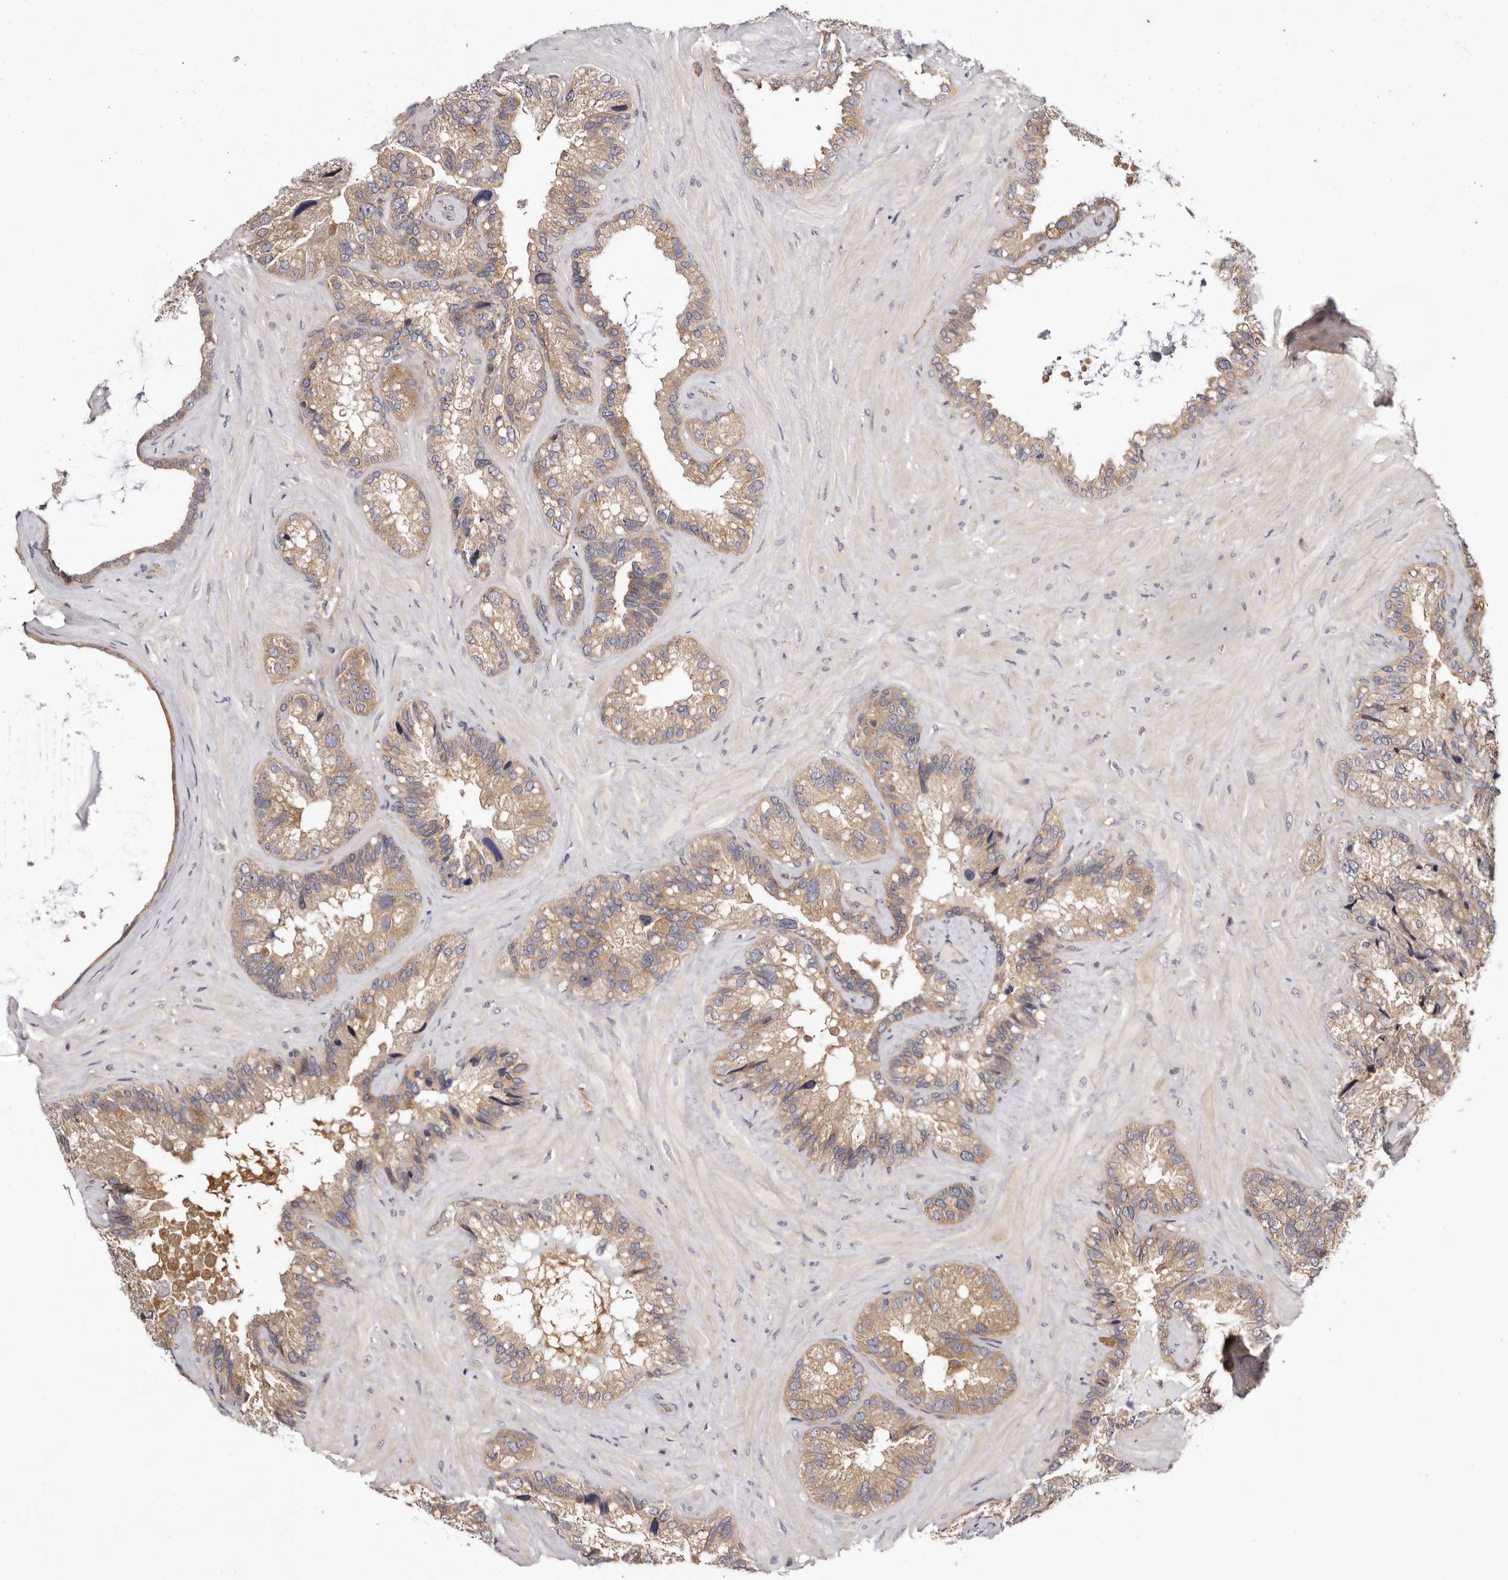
{"staining": {"intensity": "moderate", "quantity": ">75%", "location": "cytoplasmic/membranous,nuclear"}, "tissue": "seminal vesicle", "cell_type": "Glandular cells", "image_type": "normal", "snomed": [{"axis": "morphology", "description": "Normal tissue, NOS"}, {"axis": "topography", "description": "Prostate"}, {"axis": "topography", "description": "Seminal veicle"}], "caption": "Benign seminal vesicle exhibits moderate cytoplasmic/membranous,nuclear staining in approximately >75% of glandular cells, visualized by immunohistochemistry. Immunohistochemistry stains the protein in brown and the nuclei are stained blue.", "gene": "PANK4", "patient": {"sex": "male", "age": 68}}